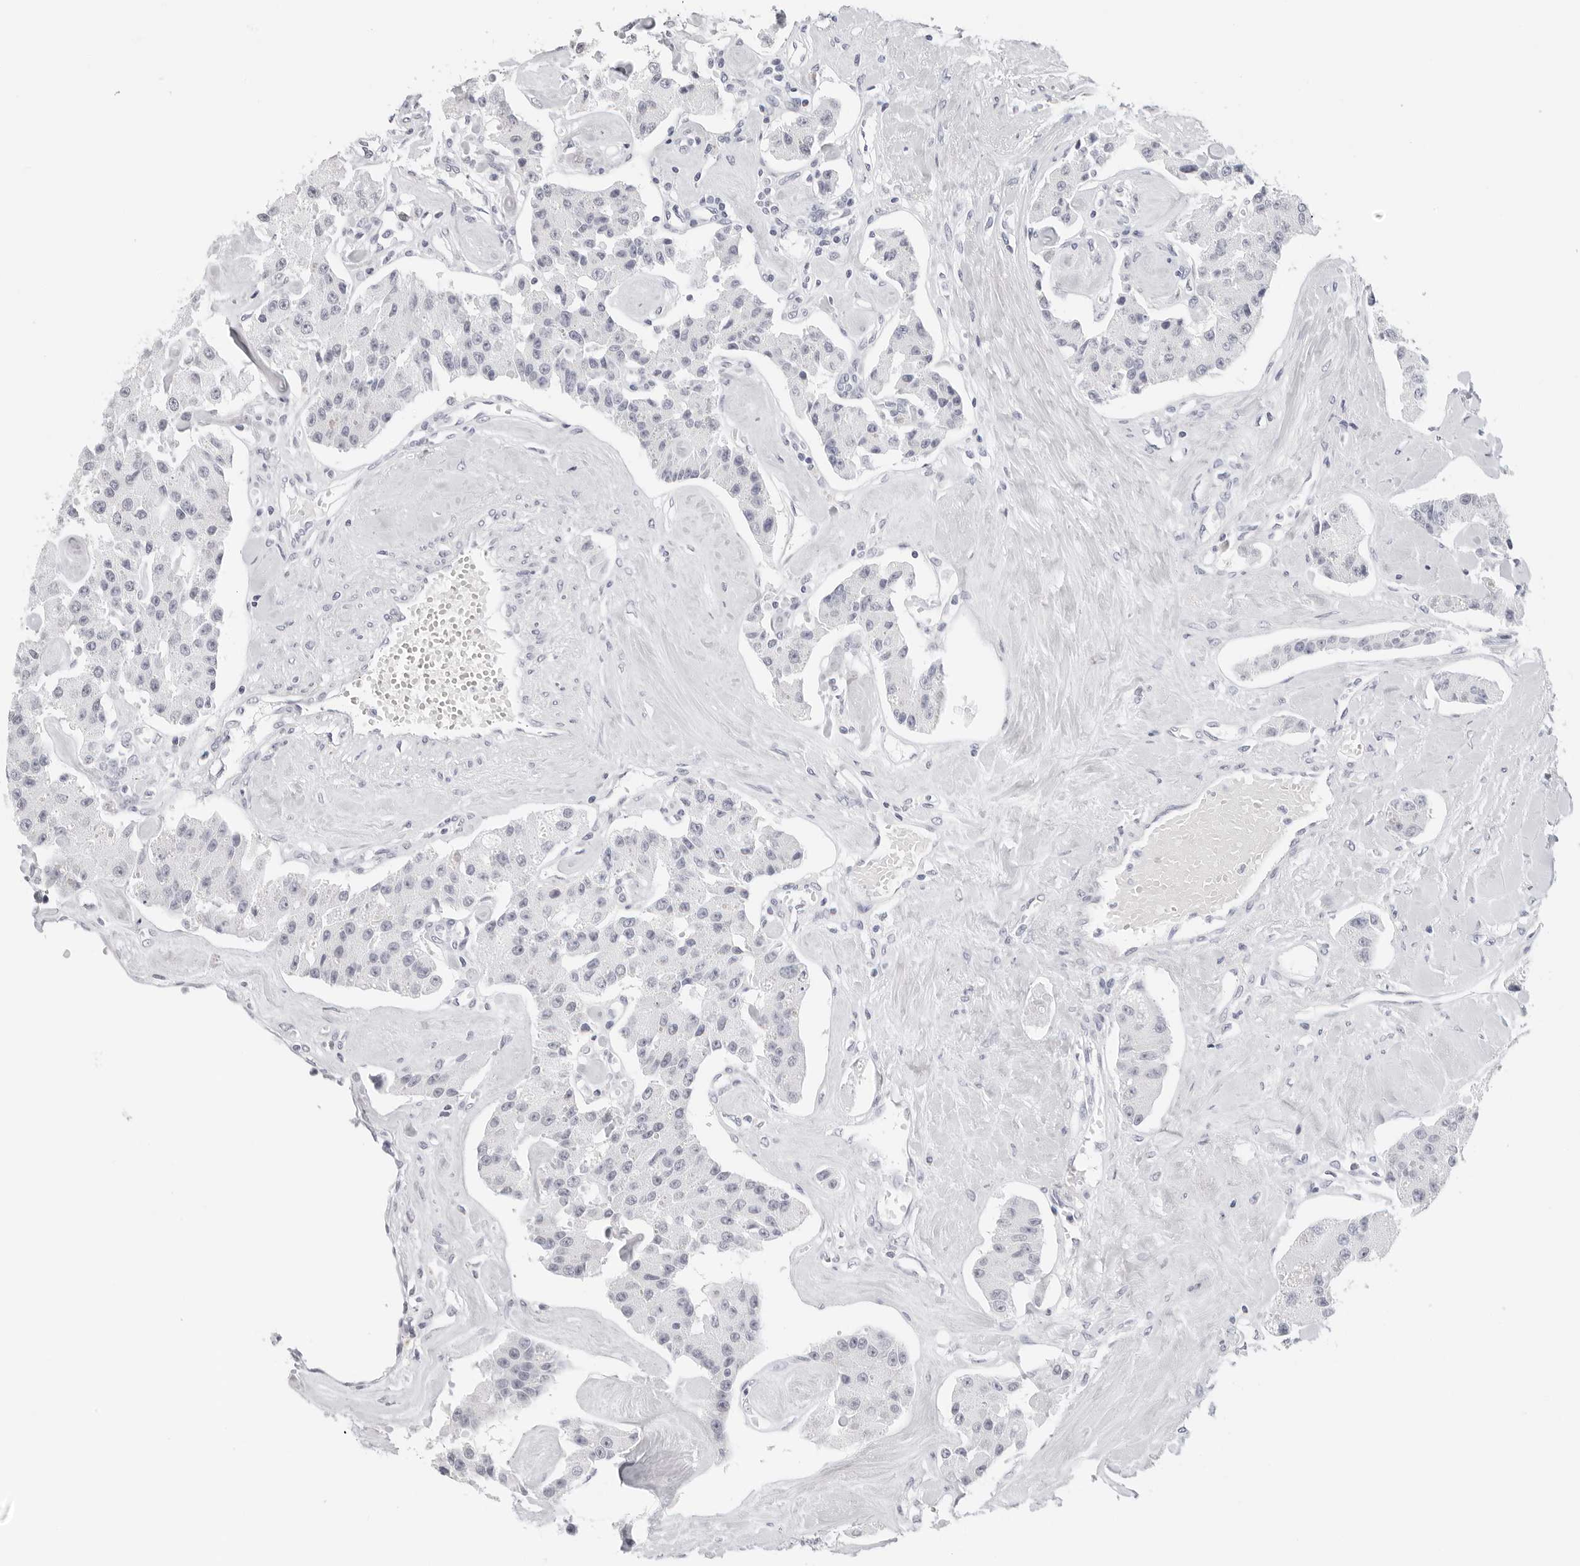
{"staining": {"intensity": "negative", "quantity": "none", "location": "none"}, "tissue": "carcinoid", "cell_type": "Tumor cells", "image_type": "cancer", "snomed": [{"axis": "morphology", "description": "Carcinoid, malignant, NOS"}, {"axis": "topography", "description": "Pancreas"}], "caption": "Tumor cells show no significant positivity in malignant carcinoid.", "gene": "AGMAT", "patient": {"sex": "male", "age": 41}}